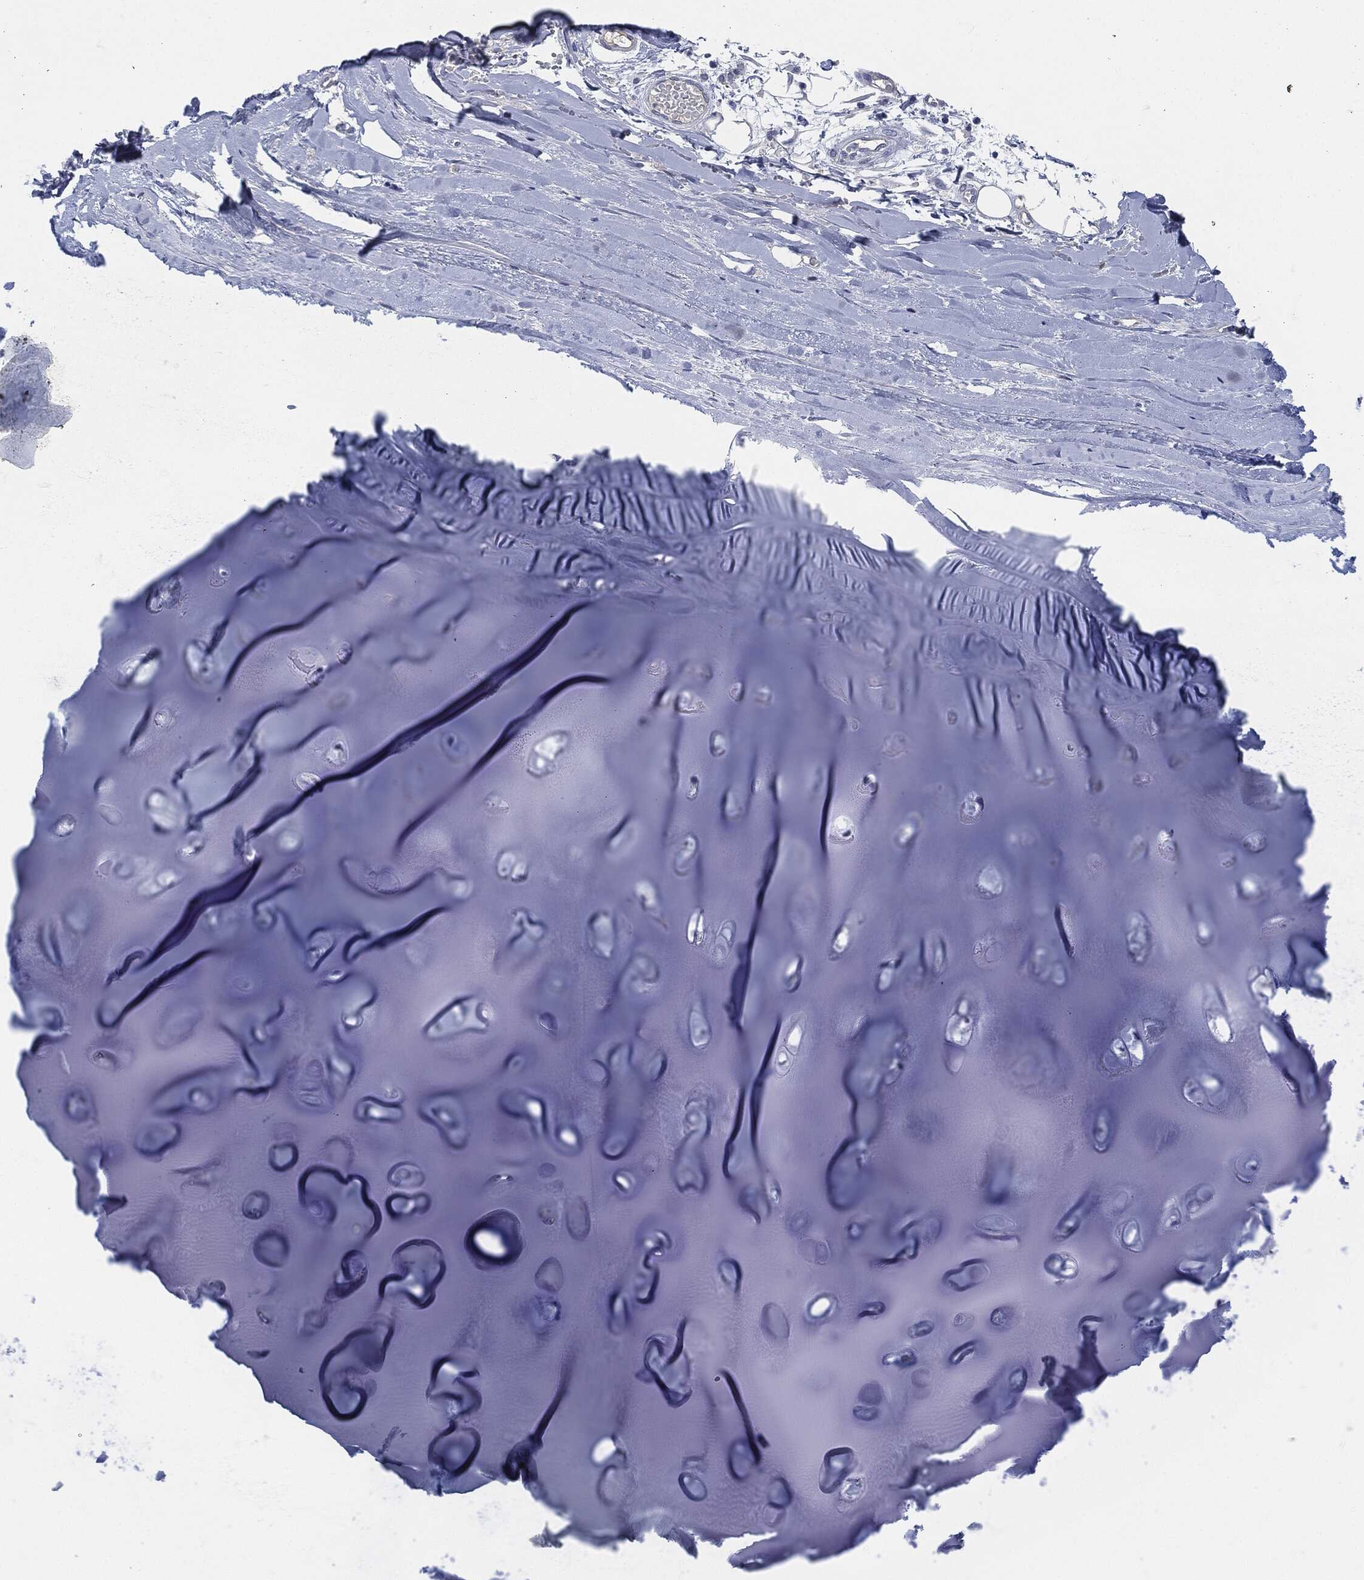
{"staining": {"intensity": "negative", "quantity": "none", "location": "none"}, "tissue": "adipose tissue", "cell_type": "Adipocytes", "image_type": "normal", "snomed": [{"axis": "morphology", "description": "Normal tissue, NOS"}, {"axis": "topography", "description": "Cartilage tissue"}], "caption": "Adipose tissue stained for a protein using immunohistochemistry (IHC) demonstrates no expression adipocytes.", "gene": "CD27", "patient": {"sex": "male", "age": 81}}